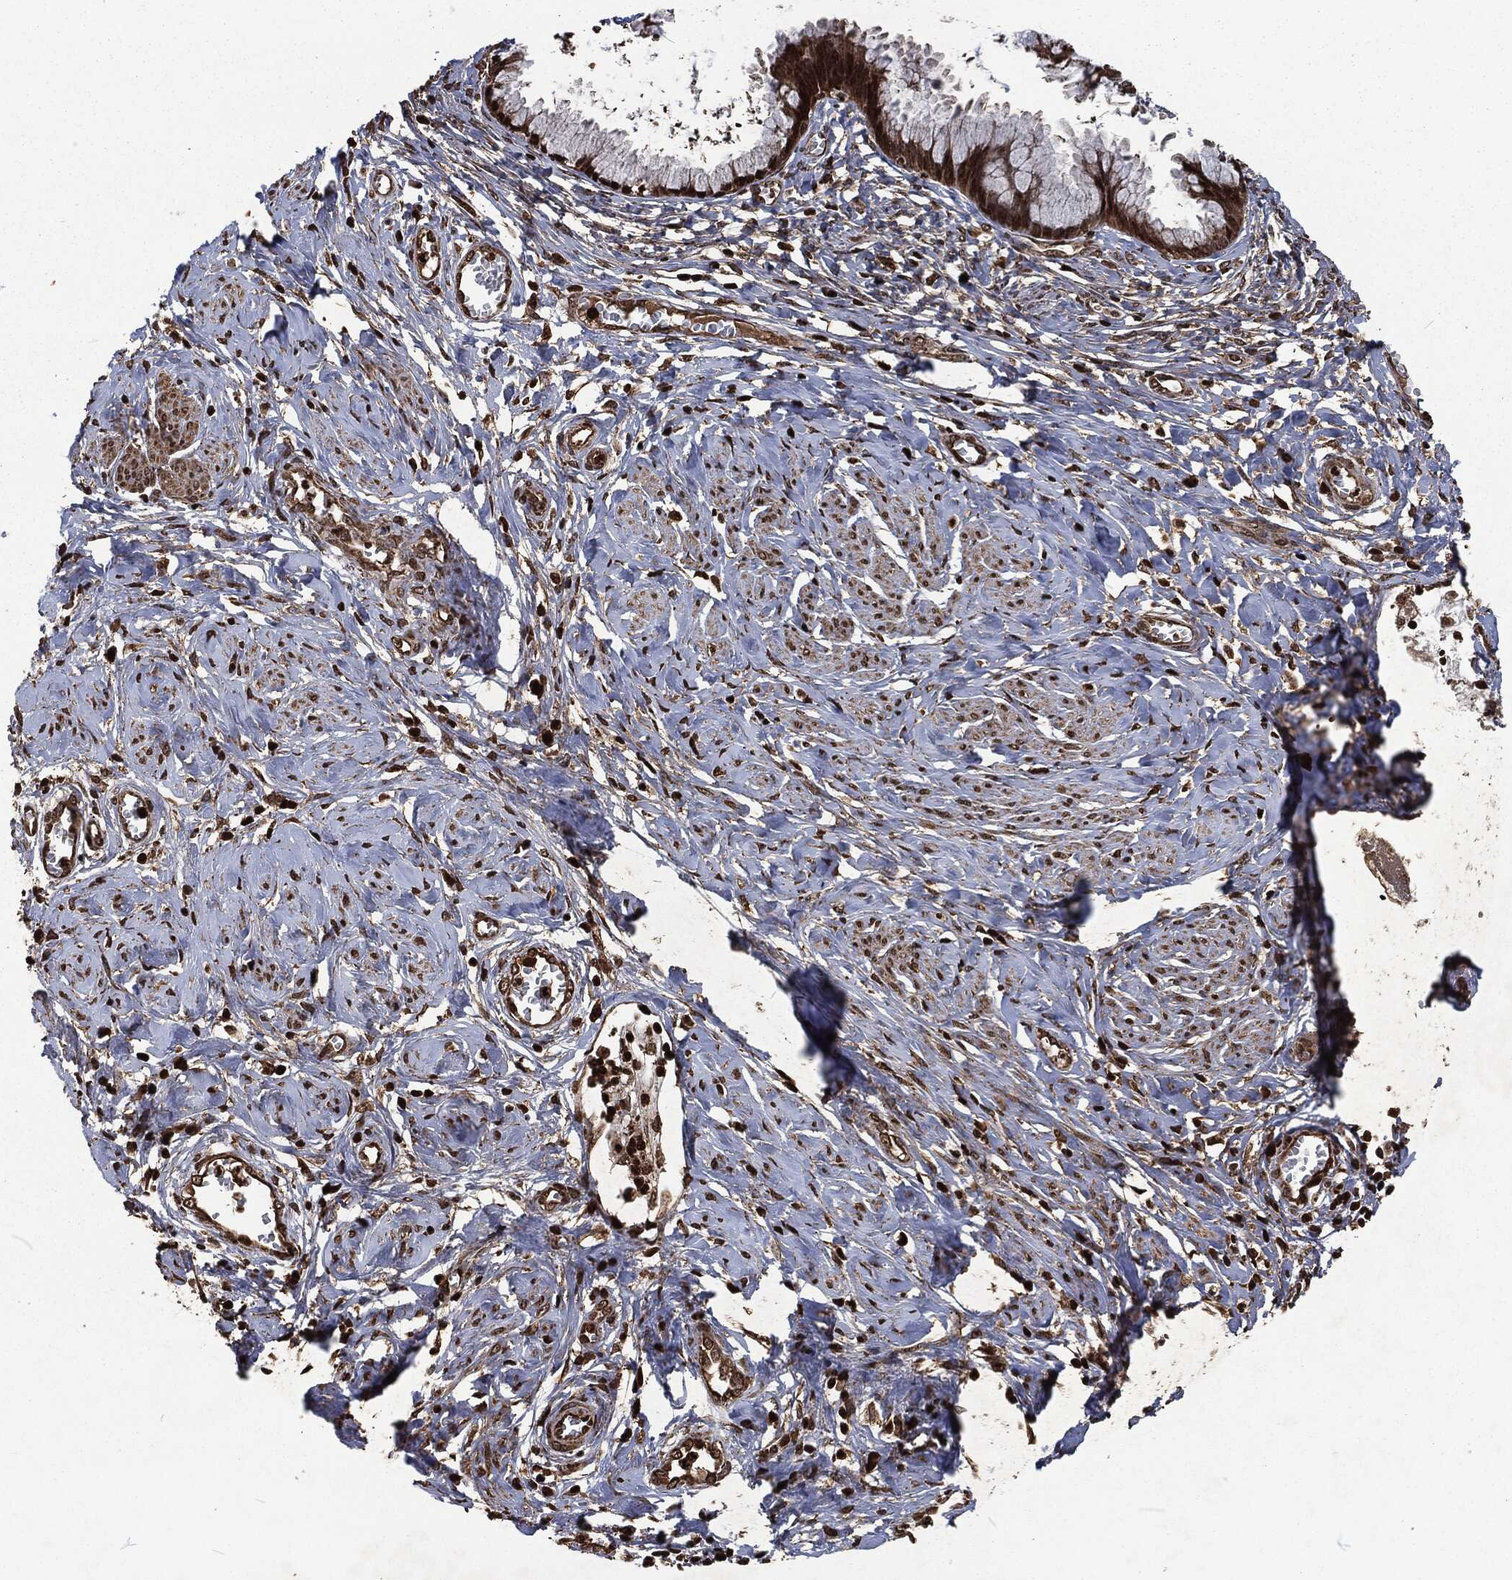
{"staining": {"intensity": "strong", "quantity": "25%-75%", "location": "cytoplasmic/membranous,nuclear"}, "tissue": "cervical cancer", "cell_type": "Tumor cells", "image_type": "cancer", "snomed": [{"axis": "morphology", "description": "Adenocarcinoma, NOS"}, {"axis": "topography", "description": "Cervix"}], "caption": "This micrograph shows immunohistochemistry staining of cervical cancer, with high strong cytoplasmic/membranous and nuclear staining in approximately 25%-75% of tumor cells.", "gene": "SNAI1", "patient": {"sex": "female", "age": 44}}